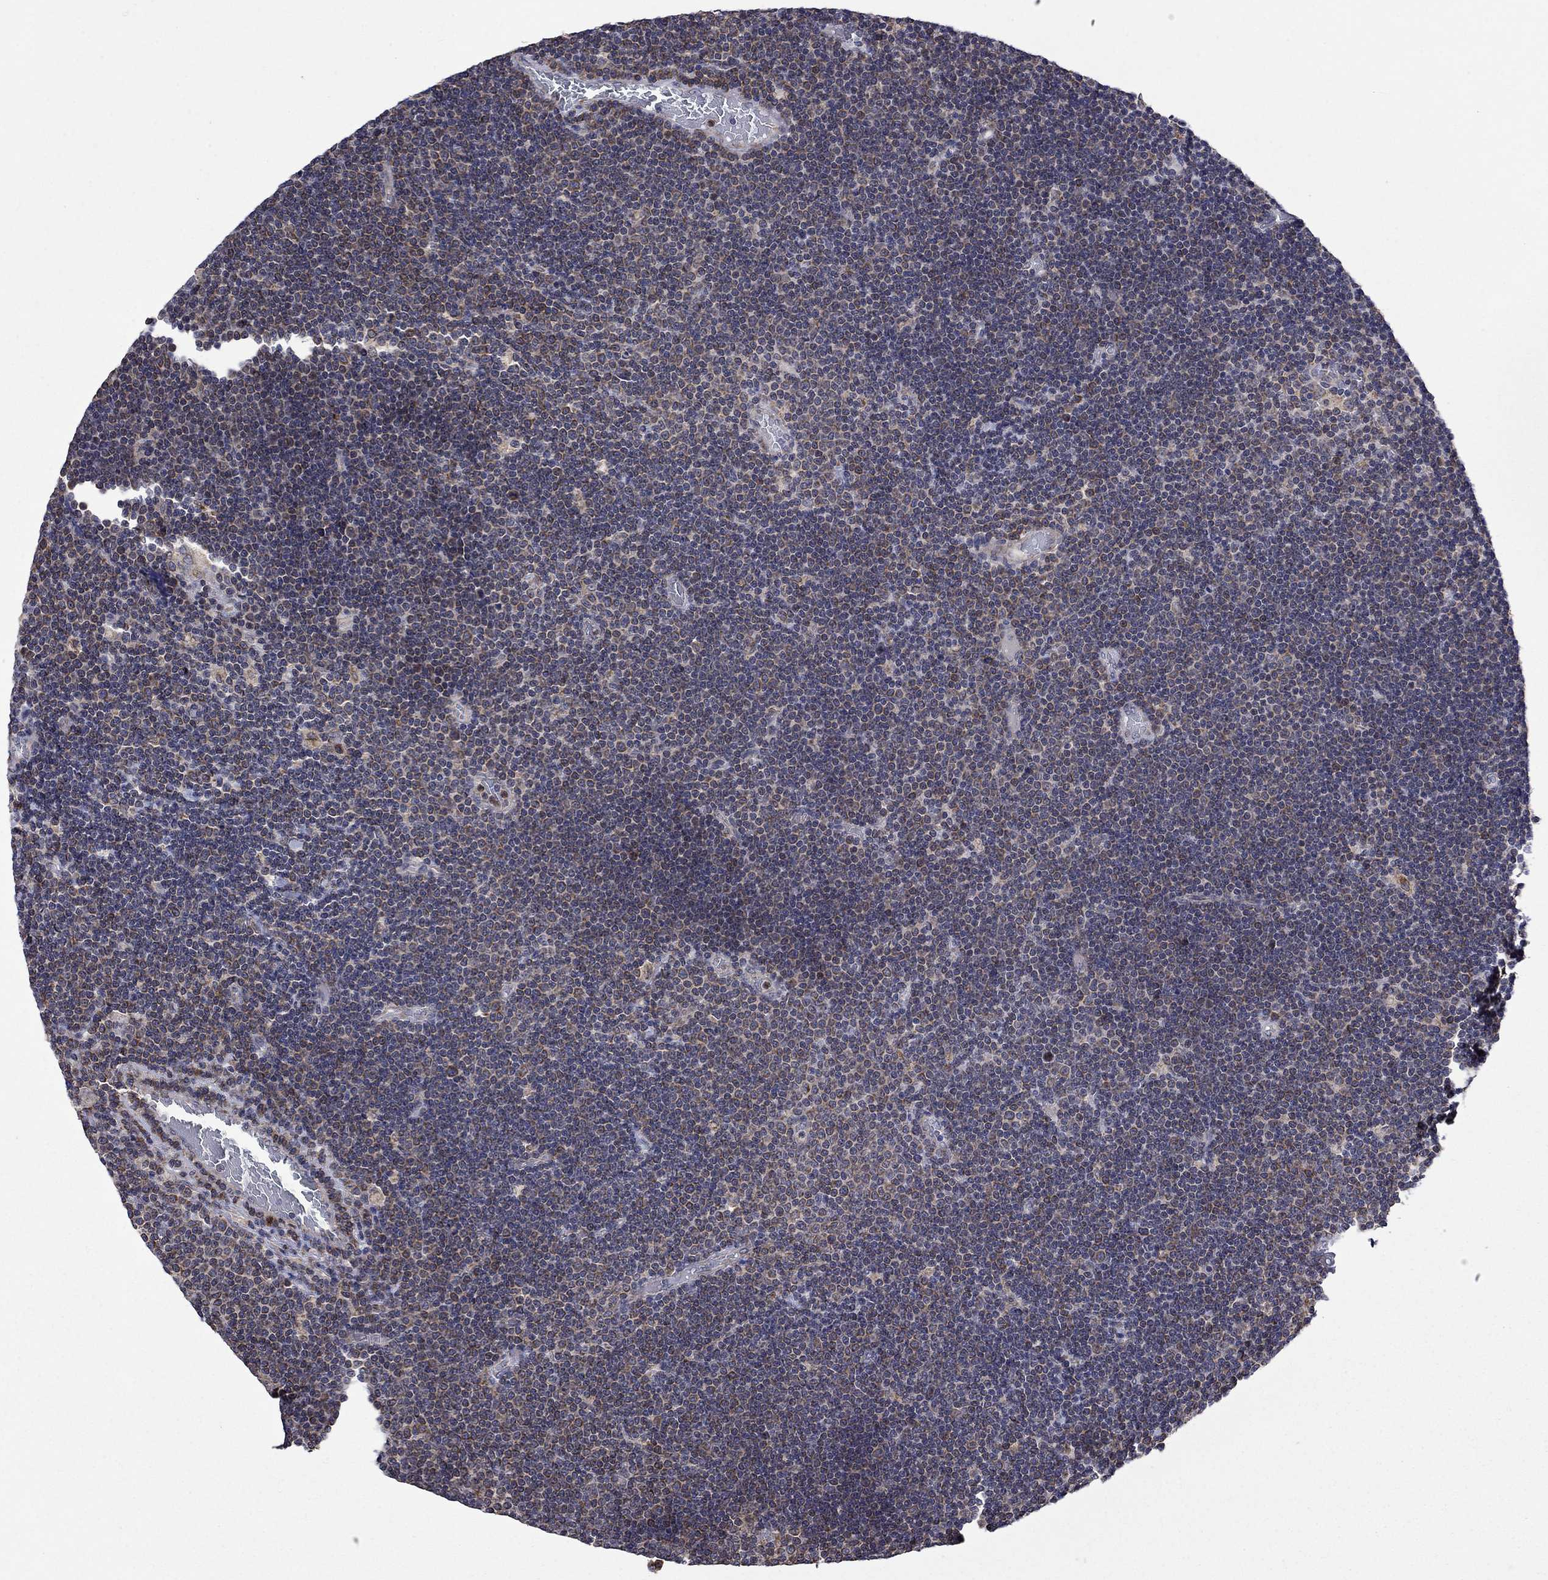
{"staining": {"intensity": "moderate", "quantity": "25%-75%", "location": "cytoplasmic/membranous"}, "tissue": "lymphoma", "cell_type": "Tumor cells", "image_type": "cancer", "snomed": [{"axis": "morphology", "description": "Malignant lymphoma, non-Hodgkin's type, Low grade"}, {"axis": "topography", "description": "Brain"}], "caption": "Moderate cytoplasmic/membranous protein positivity is identified in approximately 25%-75% of tumor cells in lymphoma. (DAB IHC with brightfield microscopy, high magnification).", "gene": "FURIN", "patient": {"sex": "female", "age": 66}}